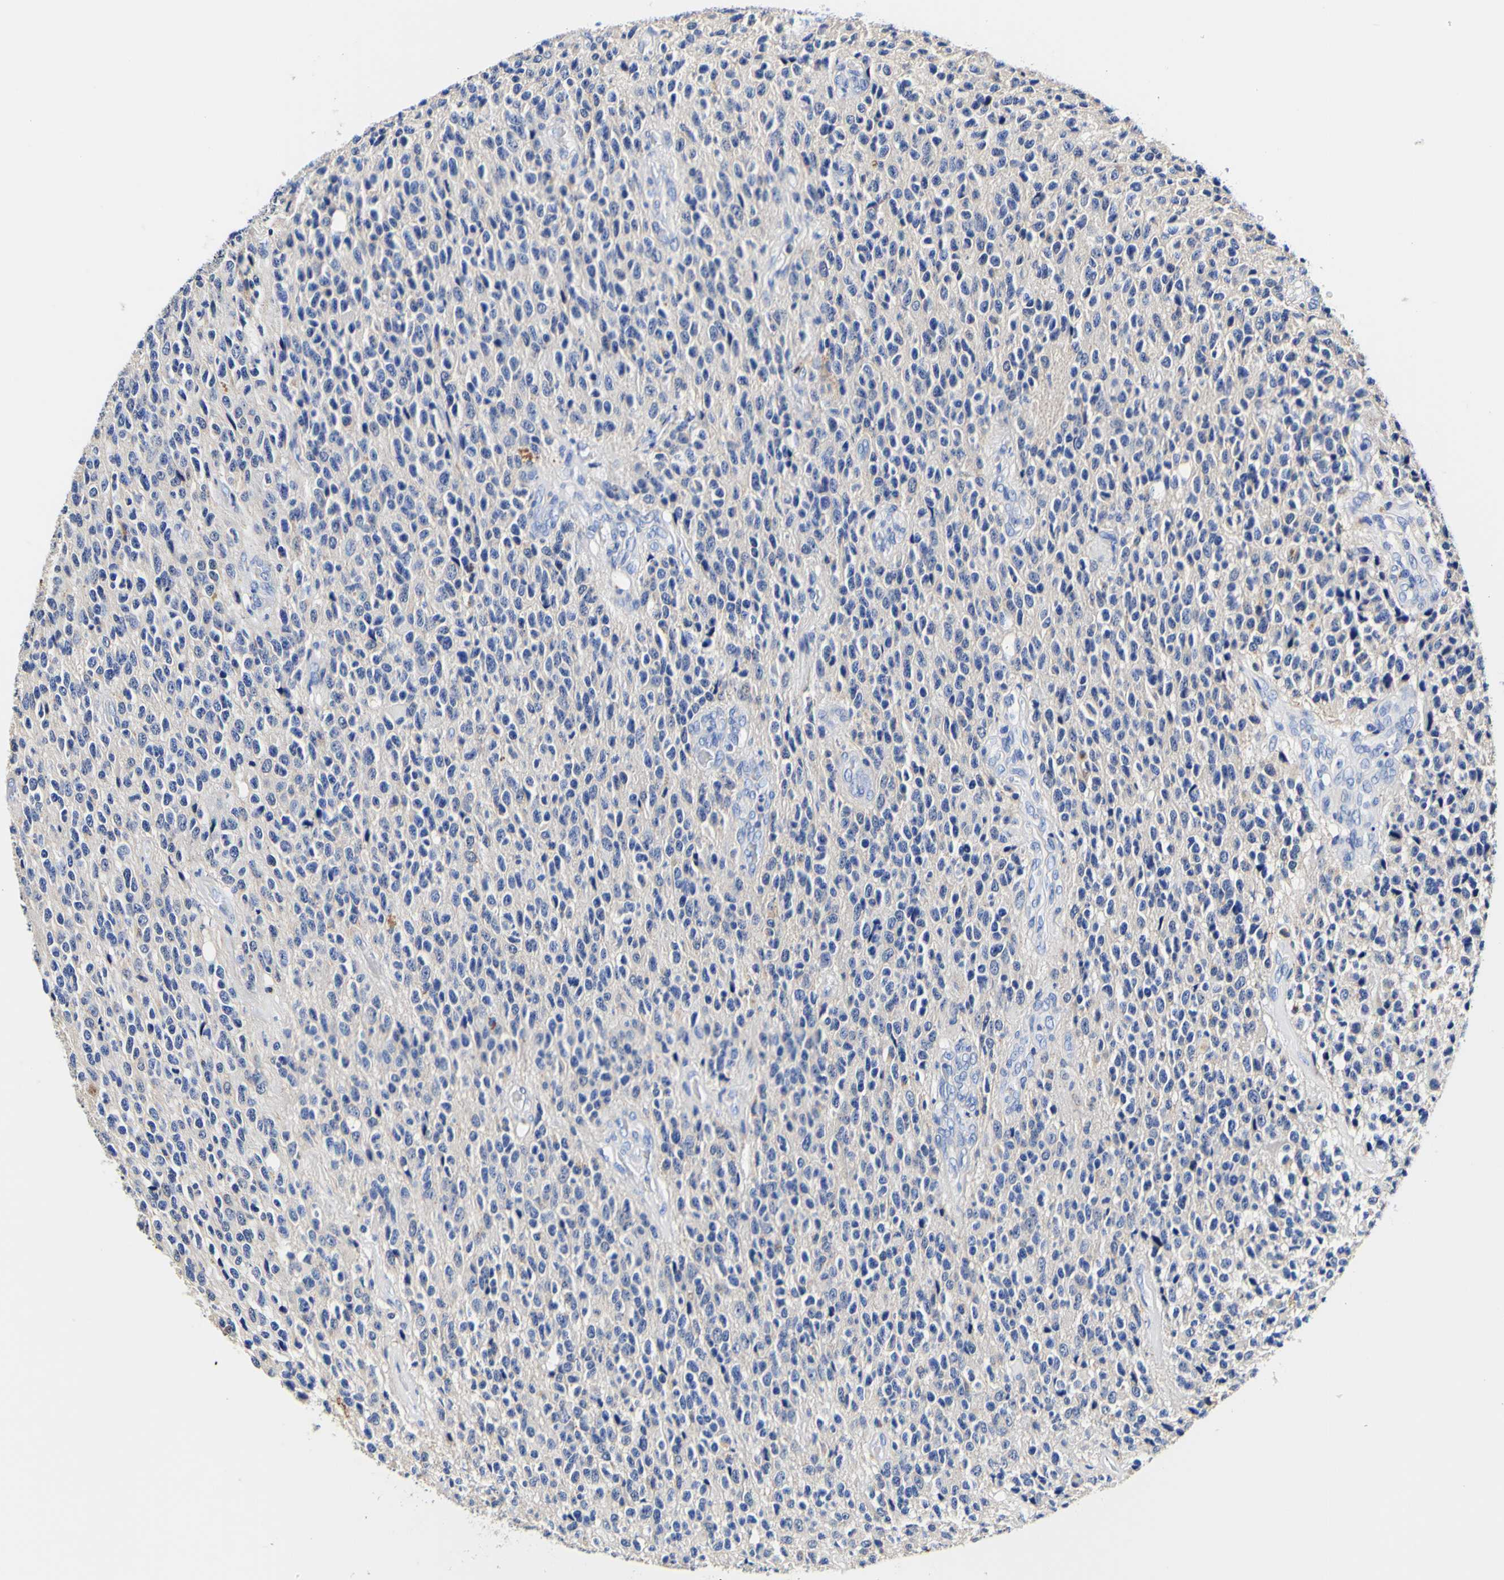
{"staining": {"intensity": "negative", "quantity": "none", "location": "none"}, "tissue": "glioma", "cell_type": "Tumor cells", "image_type": "cancer", "snomed": [{"axis": "morphology", "description": "Glioma, malignant, High grade"}, {"axis": "topography", "description": "pancreas cauda"}], "caption": "Immunohistochemistry (IHC) of glioma shows no positivity in tumor cells. (DAB (3,3'-diaminobenzidine) immunohistochemistry (IHC) visualized using brightfield microscopy, high magnification).", "gene": "CAMK4", "patient": {"sex": "male", "age": 60}}